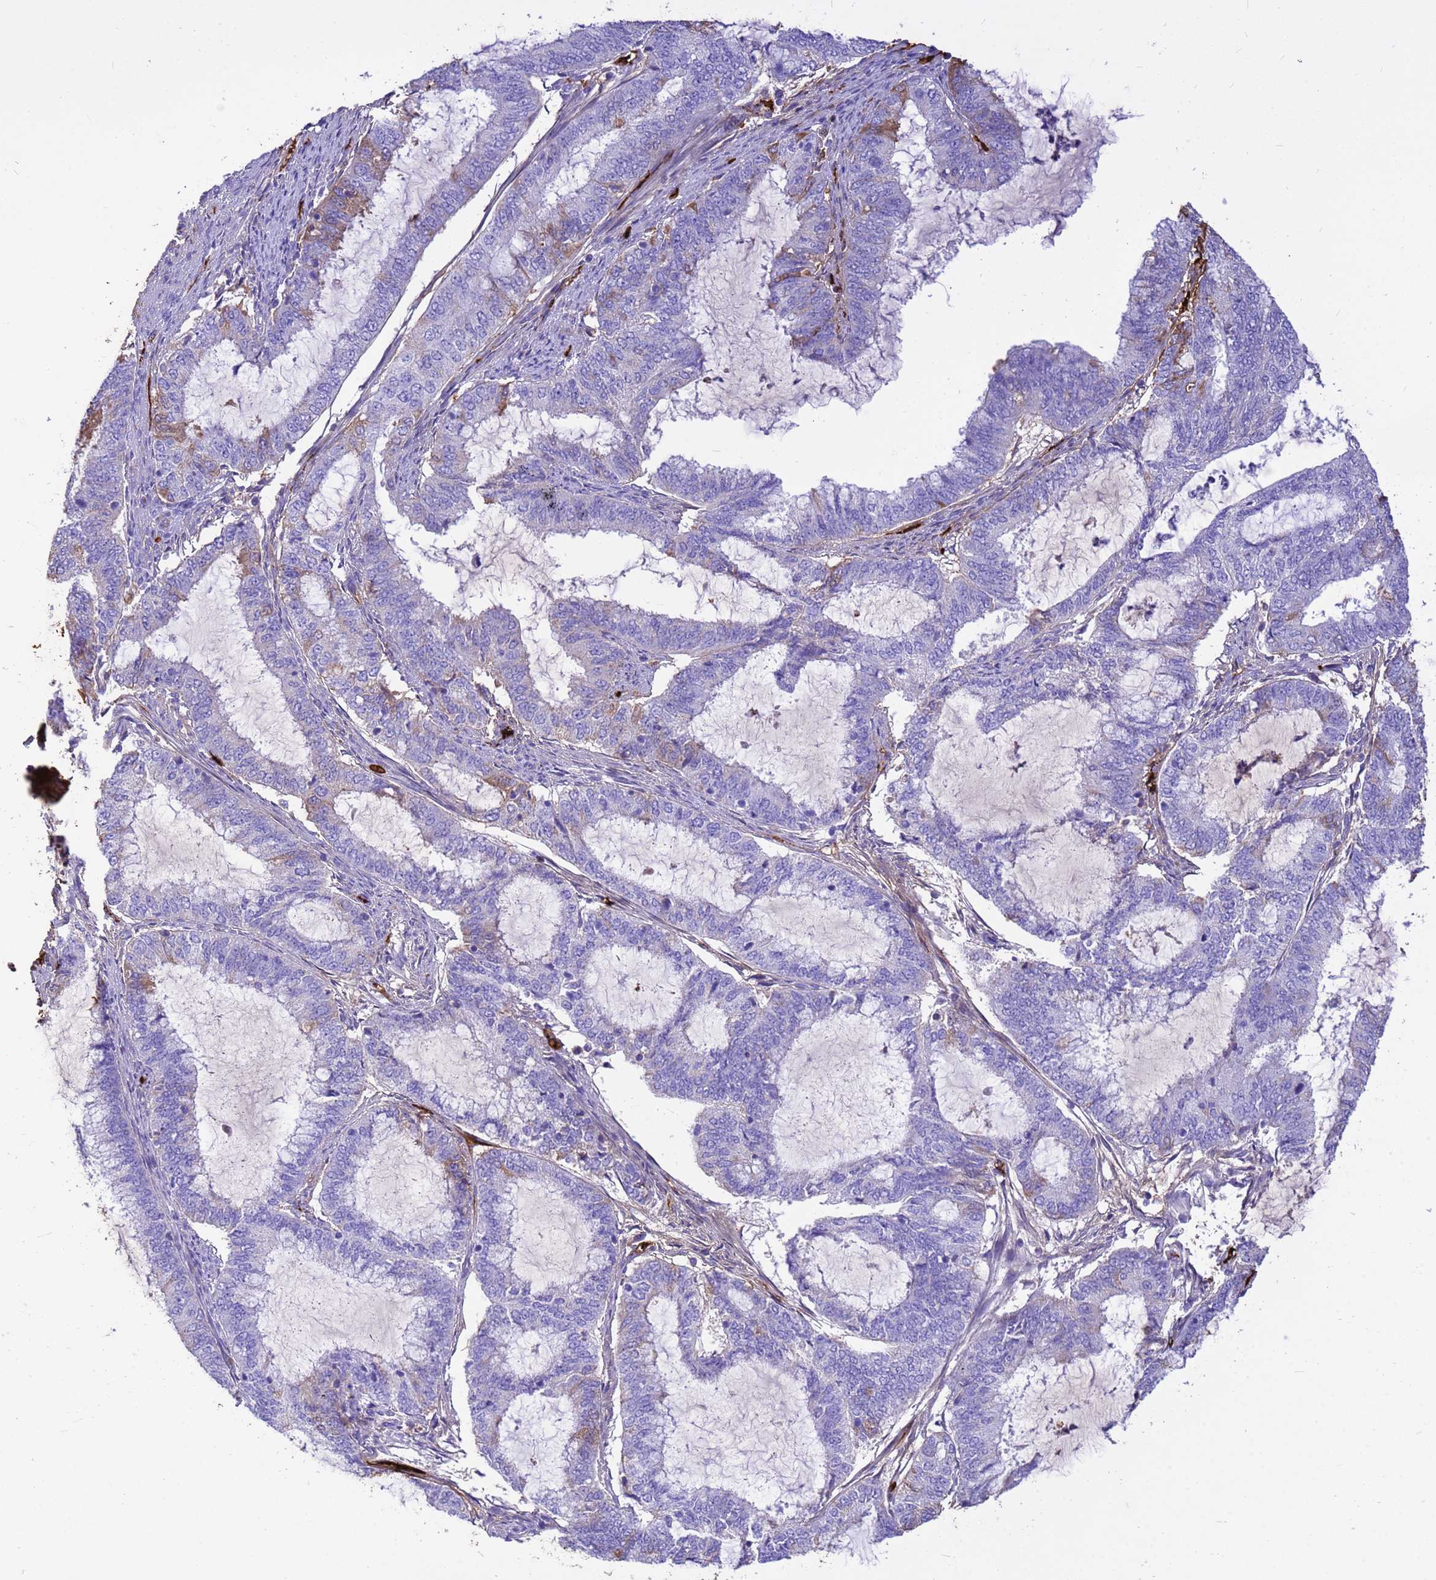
{"staining": {"intensity": "negative", "quantity": "none", "location": "none"}, "tissue": "endometrial cancer", "cell_type": "Tumor cells", "image_type": "cancer", "snomed": [{"axis": "morphology", "description": "Adenocarcinoma, NOS"}, {"axis": "topography", "description": "Endometrium"}], "caption": "Immunohistochemical staining of human endometrial cancer demonstrates no significant staining in tumor cells.", "gene": "HBA2", "patient": {"sex": "female", "age": 51}}